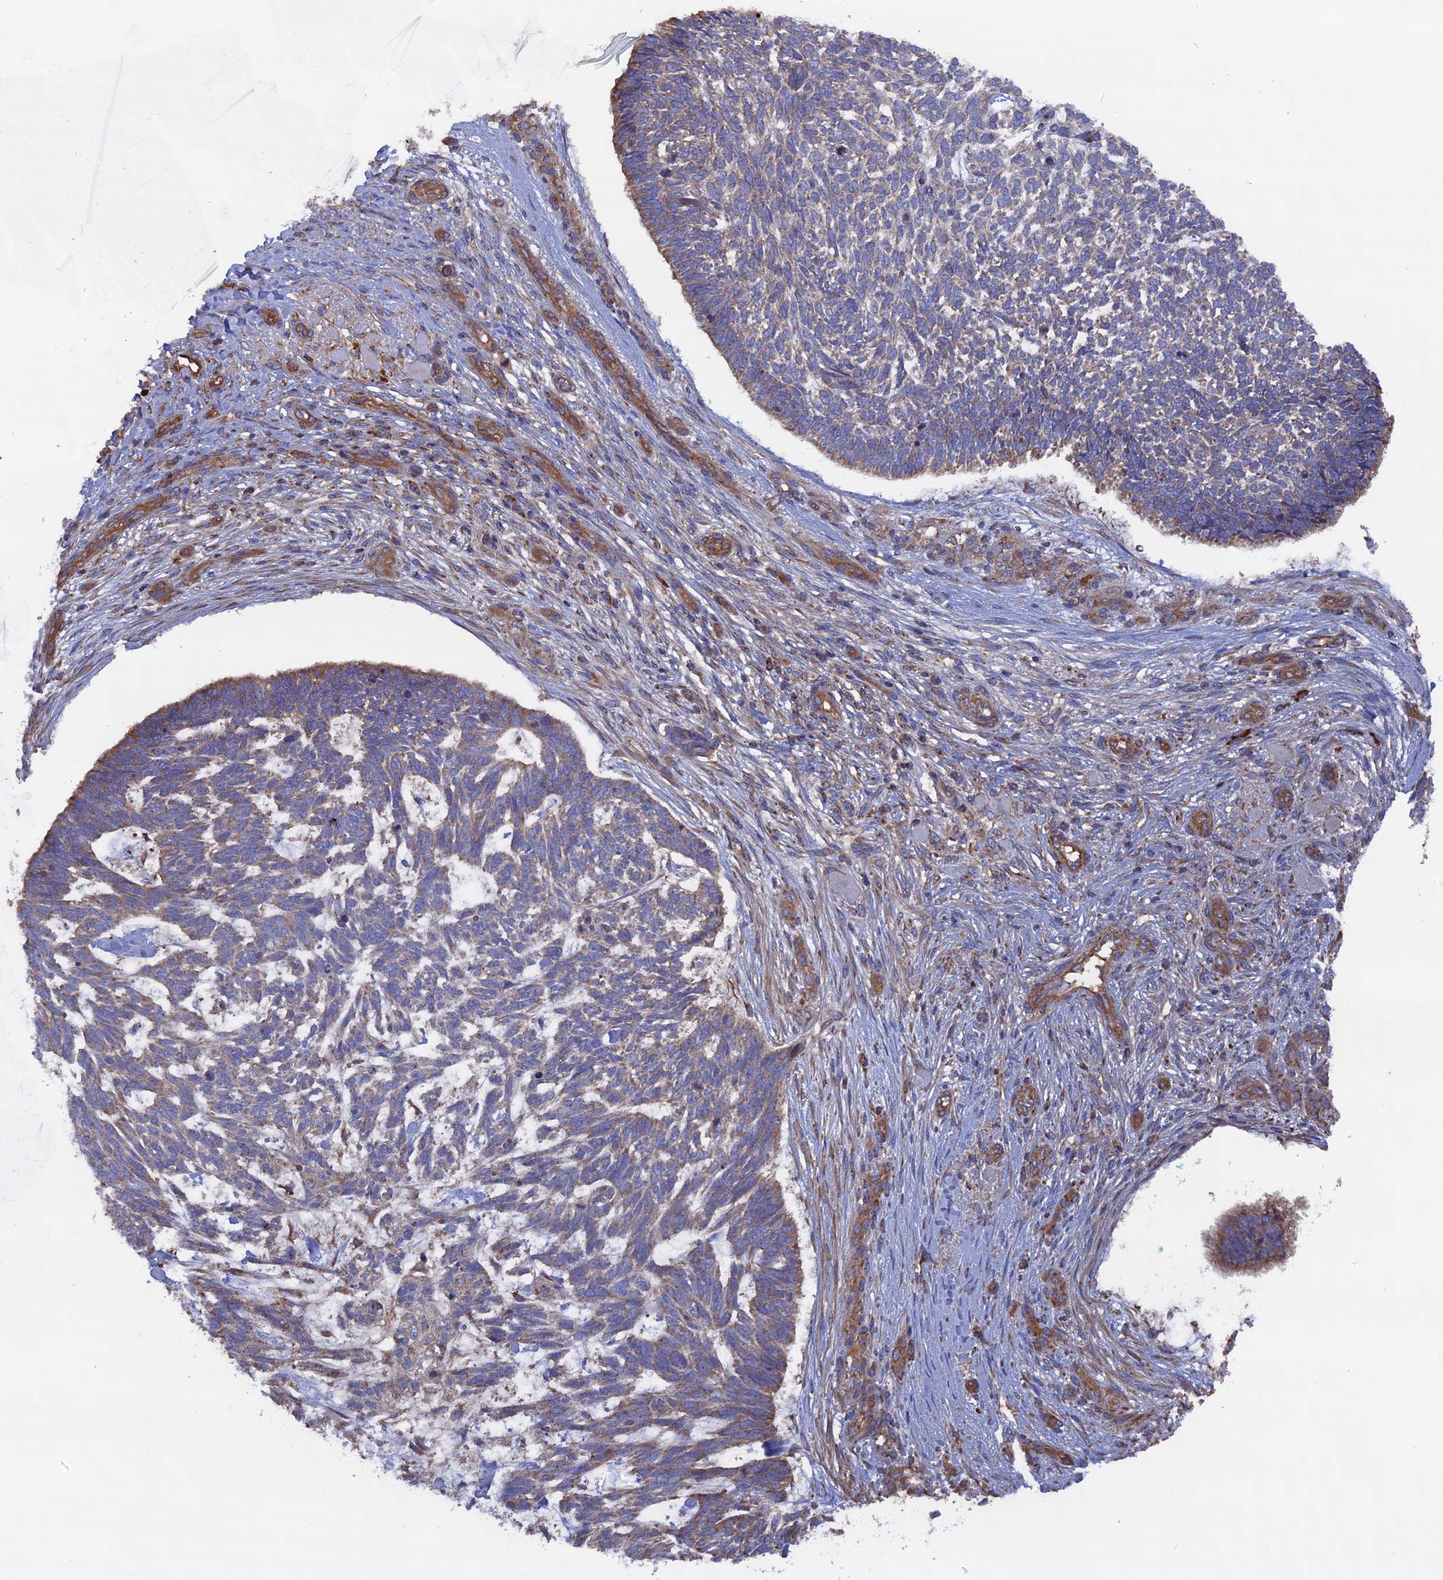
{"staining": {"intensity": "moderate", "quantity": "25%-75%", "location": "cytoplasmic/membranous"}, "tissue": "skin cancer", "cell_type": "Tumor cells", "image_type": "cancer", "snomed": [{"axis": "morphology", "description": "Basal cell carcinoma"}, {"axis": "topography", "description": "Skin"}], "caption": "A medium amount of moderate cytoplasmic/membranous staining is present in approximately 25%-75% of tumor cells in skin cancer tissue.", "gene": "TELO2", "patient": {"sex": "male", "age": 88}}